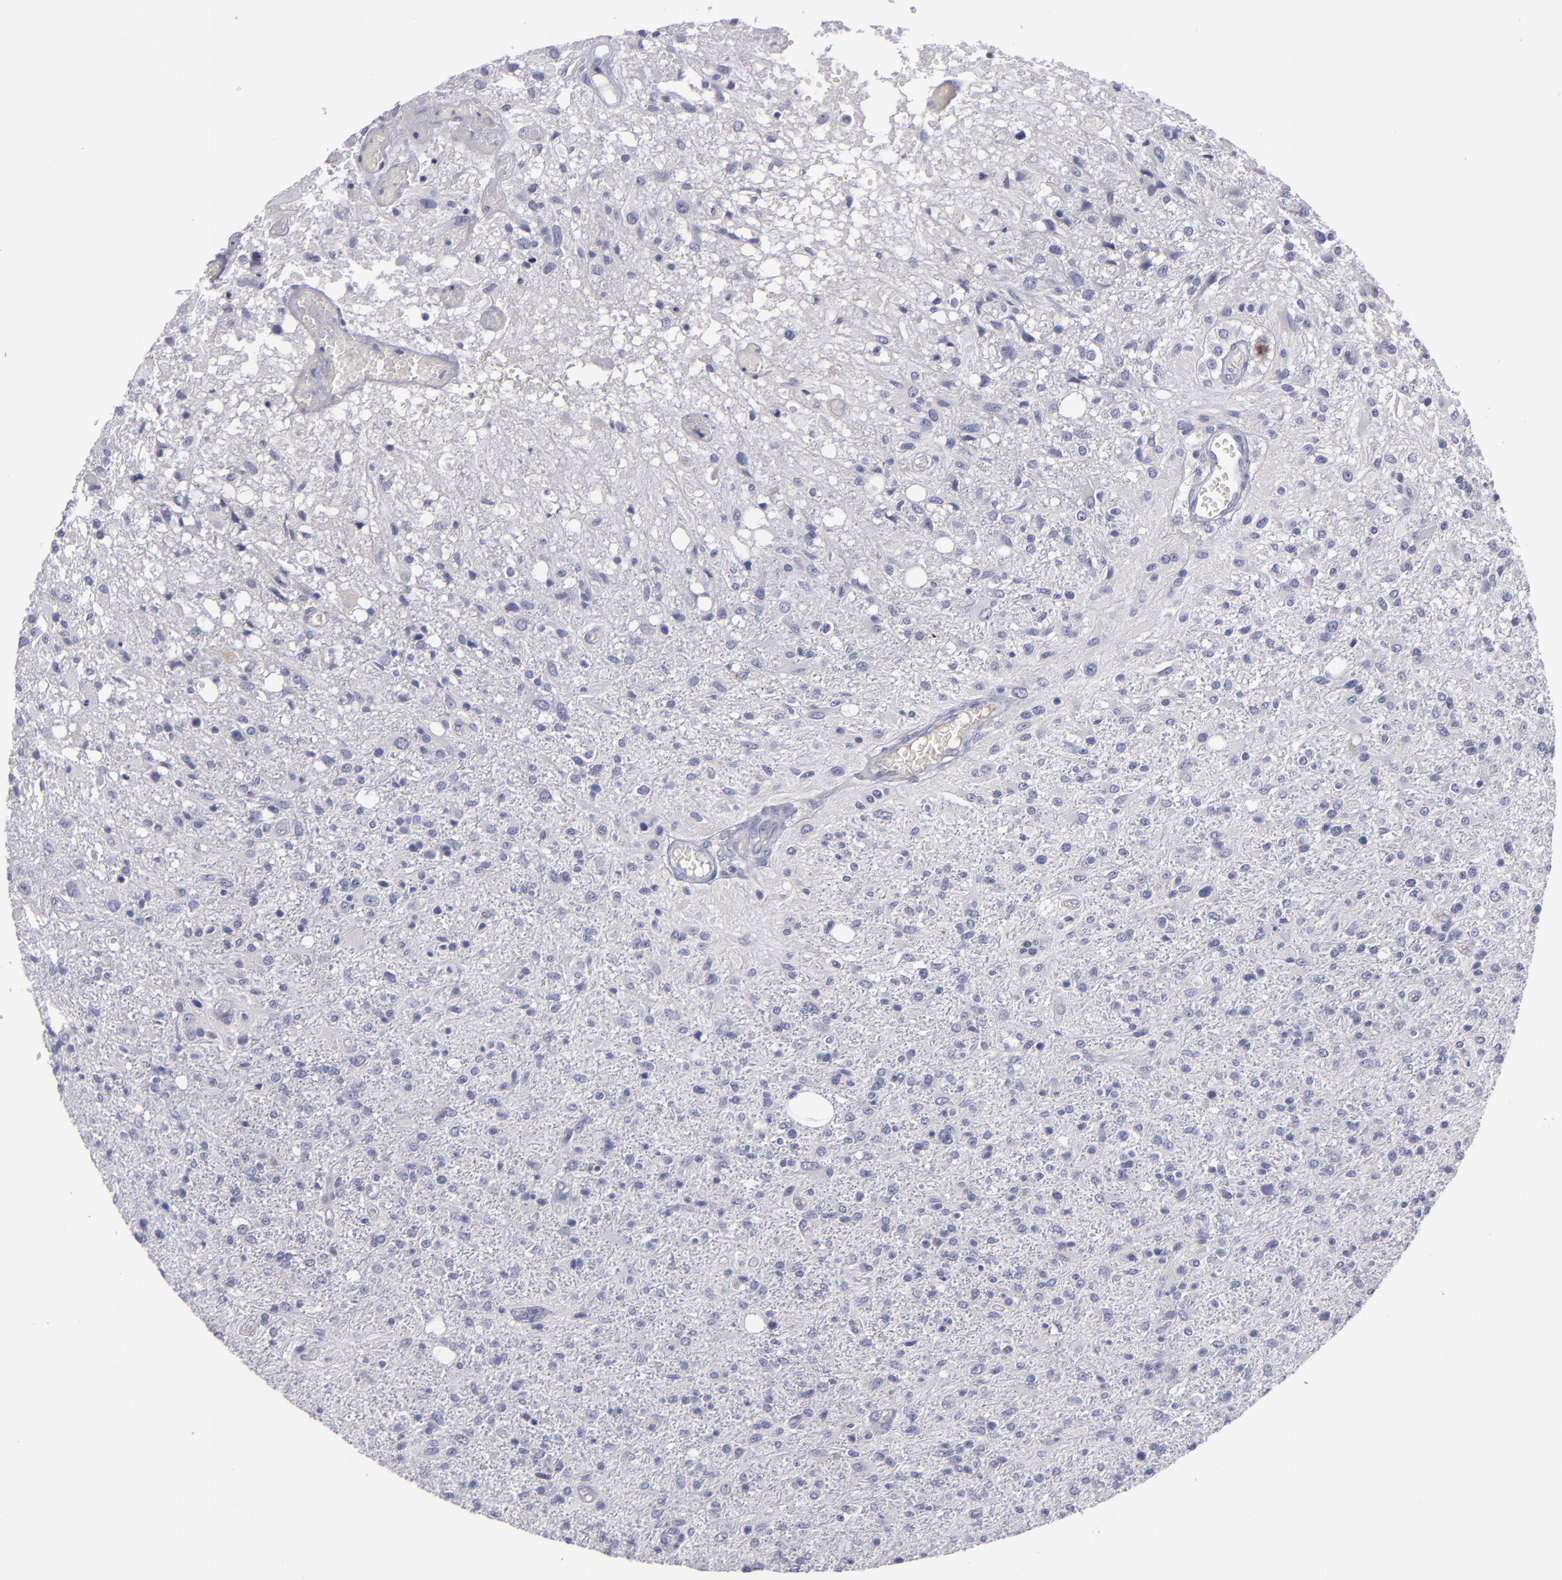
{"staining": {"intensity": "negative", "quantity": "none", "location": "none"}, "tissue": "glioma", "cell_type": "Tumor cells", "image_type": "cancer", "snomed": [{"axis": "morphology", "description": "Glioma, malignant, High grade"}, {"axis": "topography", "description": "Cerebral cortex"}], "caption": "A high-resolution histopathology image shows immunohistochemistry staining of high-grade glioma (malignant), which exhibits no significant staining in tumor cells.", "gene": "CDH3", "patient": {"sex": "male", "age": 76}}